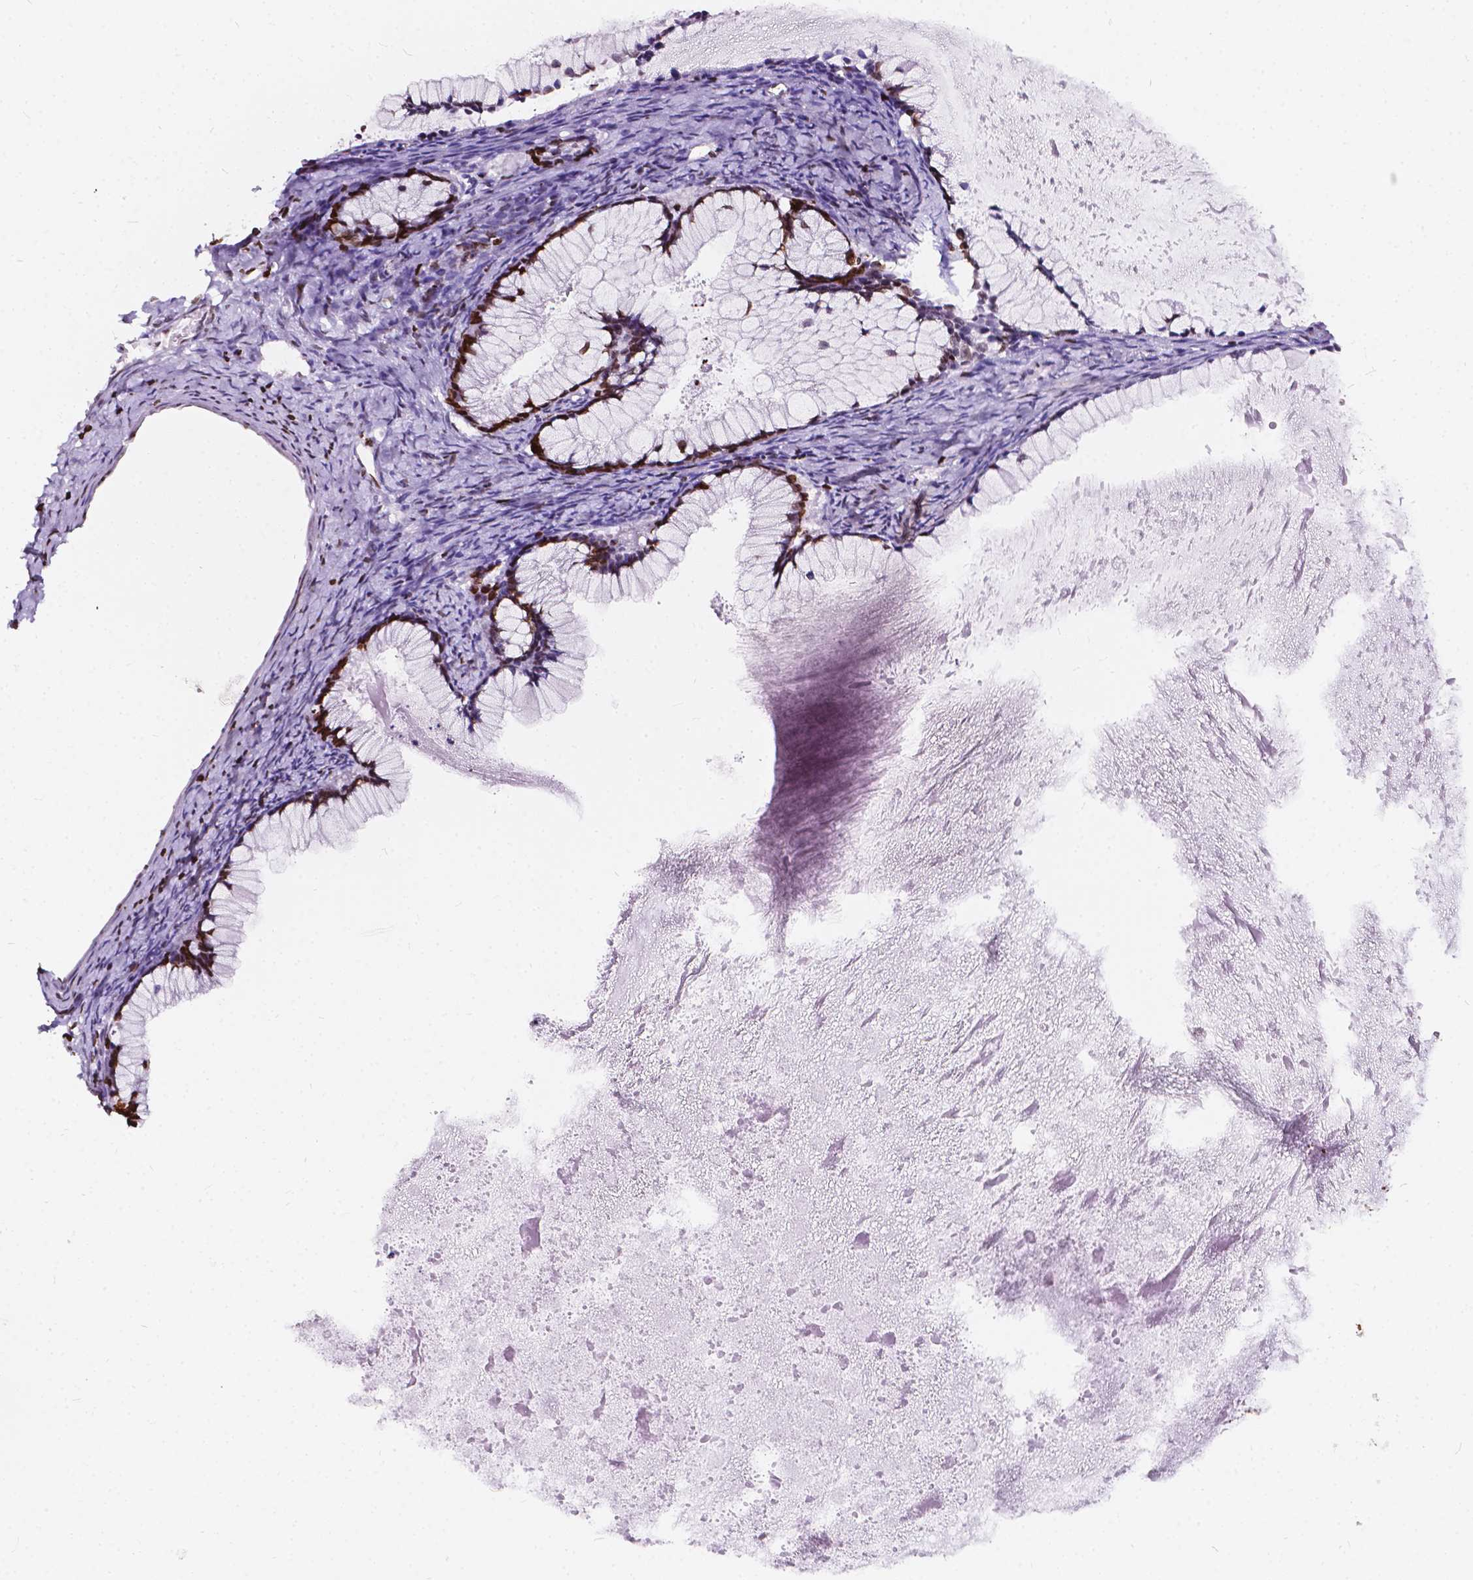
{"staining": {"intensity": "strong", "quantity": ">75%", "location": "nuclear"}, "tissue": "ovarian cancer", "cell_type": "Tumor cells", "image_type": "cancer", "snomed": [{"axis": "morphology", "description": "Cystadenocarcinoma, mucinous, NOS"}, {"axis": "topography", "description": "Ovary"}], "caption": "This is a photomicrograph of immunohistochemistry (IHC) staining of ovarian cancer, which shows strong positivity in the nuclear of tumor cells.", "gene": "CBY3", "patient": {"sex": "female", "age": 41}}